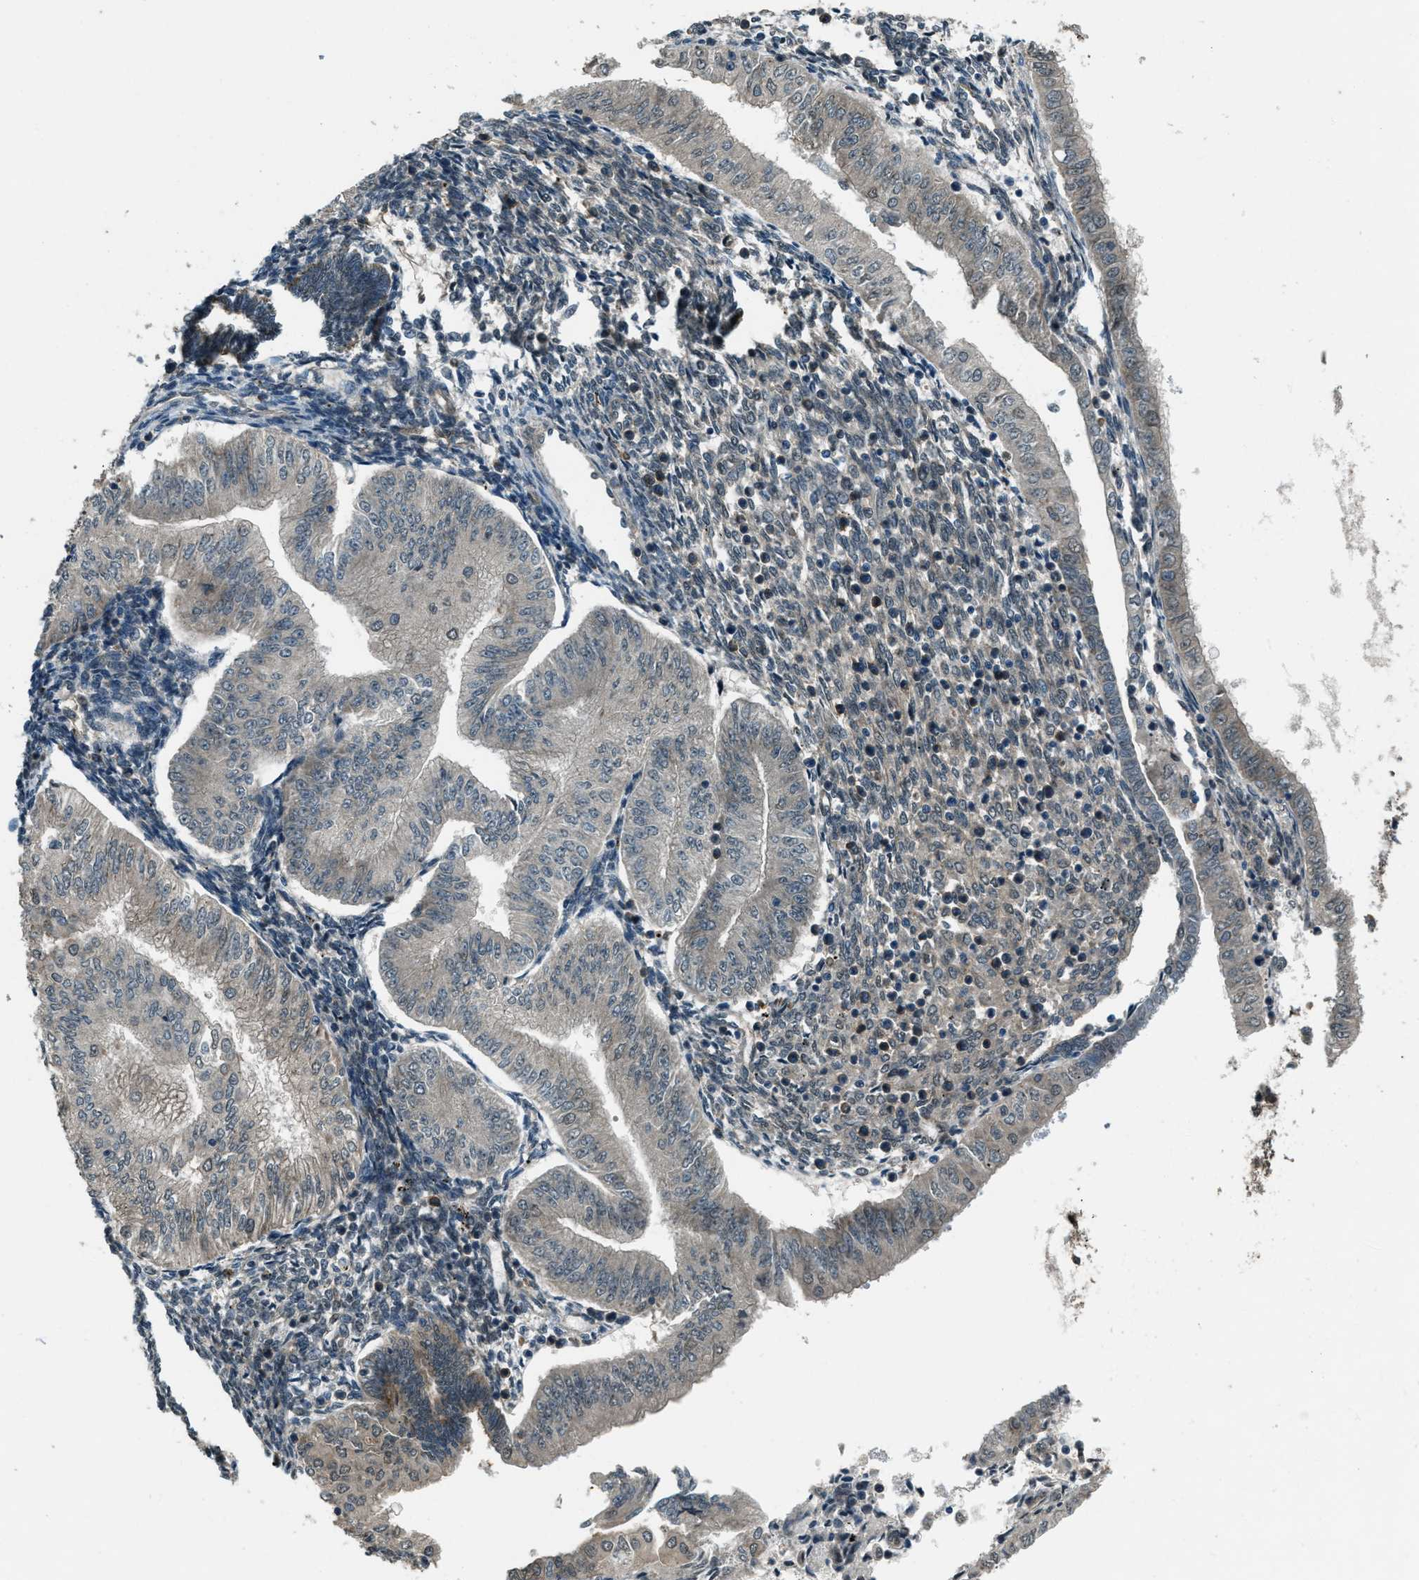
{"staining": {"intensity": "negative", "quantity": "none", "location": "none"}, "tissue": "endometrial cancer", "cell_type": "Tumor cells", "image_type": "cancer", "snomed": [{"axis": "morphology", "description": "Normal tissue, NOS"}, {"axis": "morphology", "description": "Adenocarcinoma, NOS"}, {"axis": "topography", "description": "Endometrium"}], "caption": "This is an IHC histopathology image of endometrial adenocarcinoma. There is no staining in tumor cells.", "gene": "SVIL", "patient": {"sex": "female", "age": 53}}